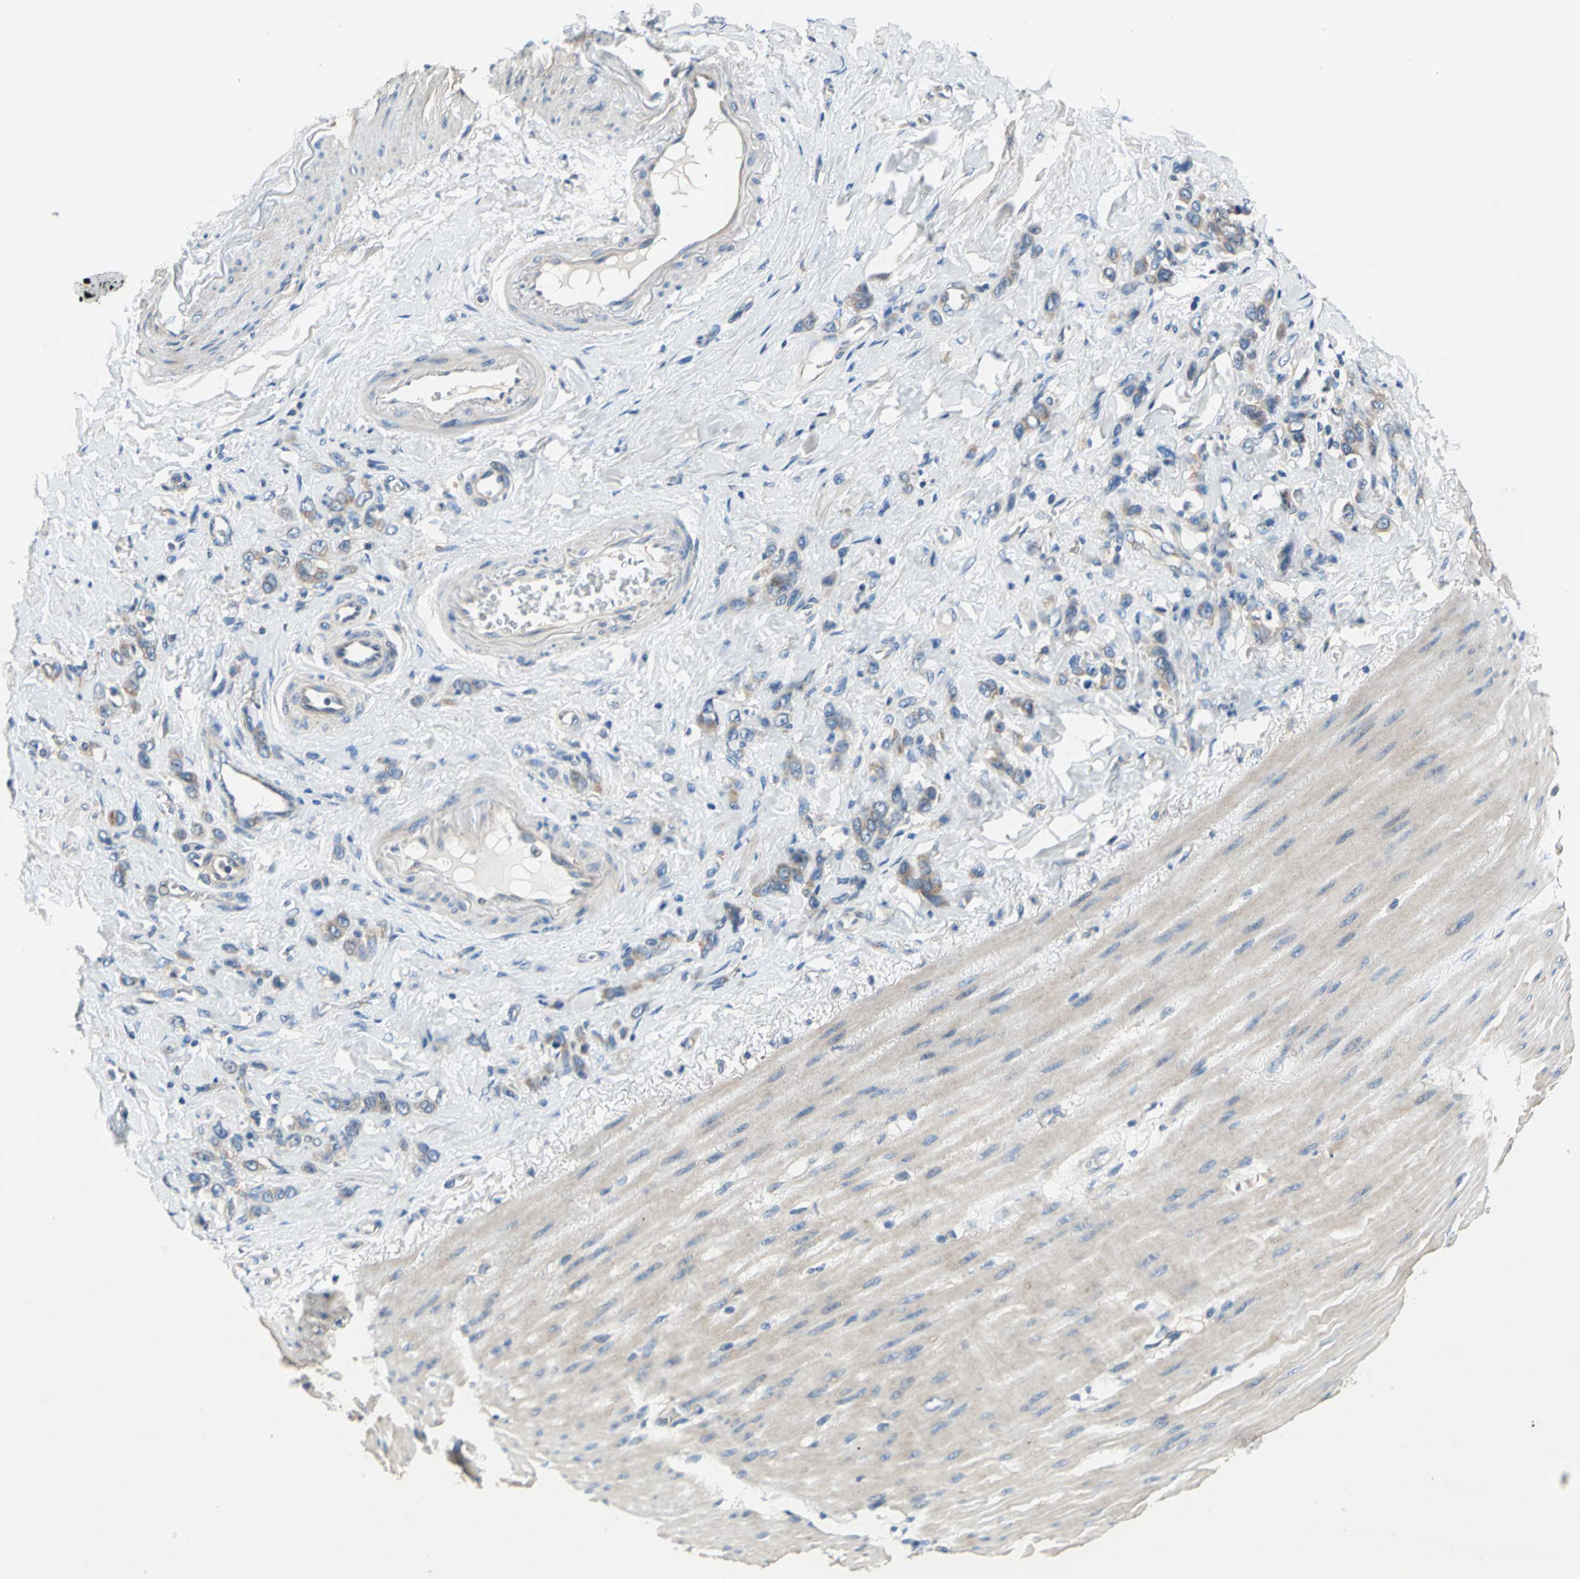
{"staining": {"intensity": "weak", "quantity": ">75%", "location": "cytoplasmic/membranous"}, "tissue": "stomach cancer", "cell_type": "Tumor cells", "image_type": "cancer", "snomed": [{"axis": "morphology", "description": "Normal tissue, NOS"}, {"axis": "morphology", "description": "Adenocarcinoma, NOS"}, {"axis": "topography", "description": "Stomach"}], "caption": "Adenocarcinoma (stomach) tissue shows weak cytoplasmic/membranous positivity in approximately >75% of tumor cells, visualized by immunohistochemistry.", "gene": "DDX3Y", "patient": {"sex": "male", "age": 82}}